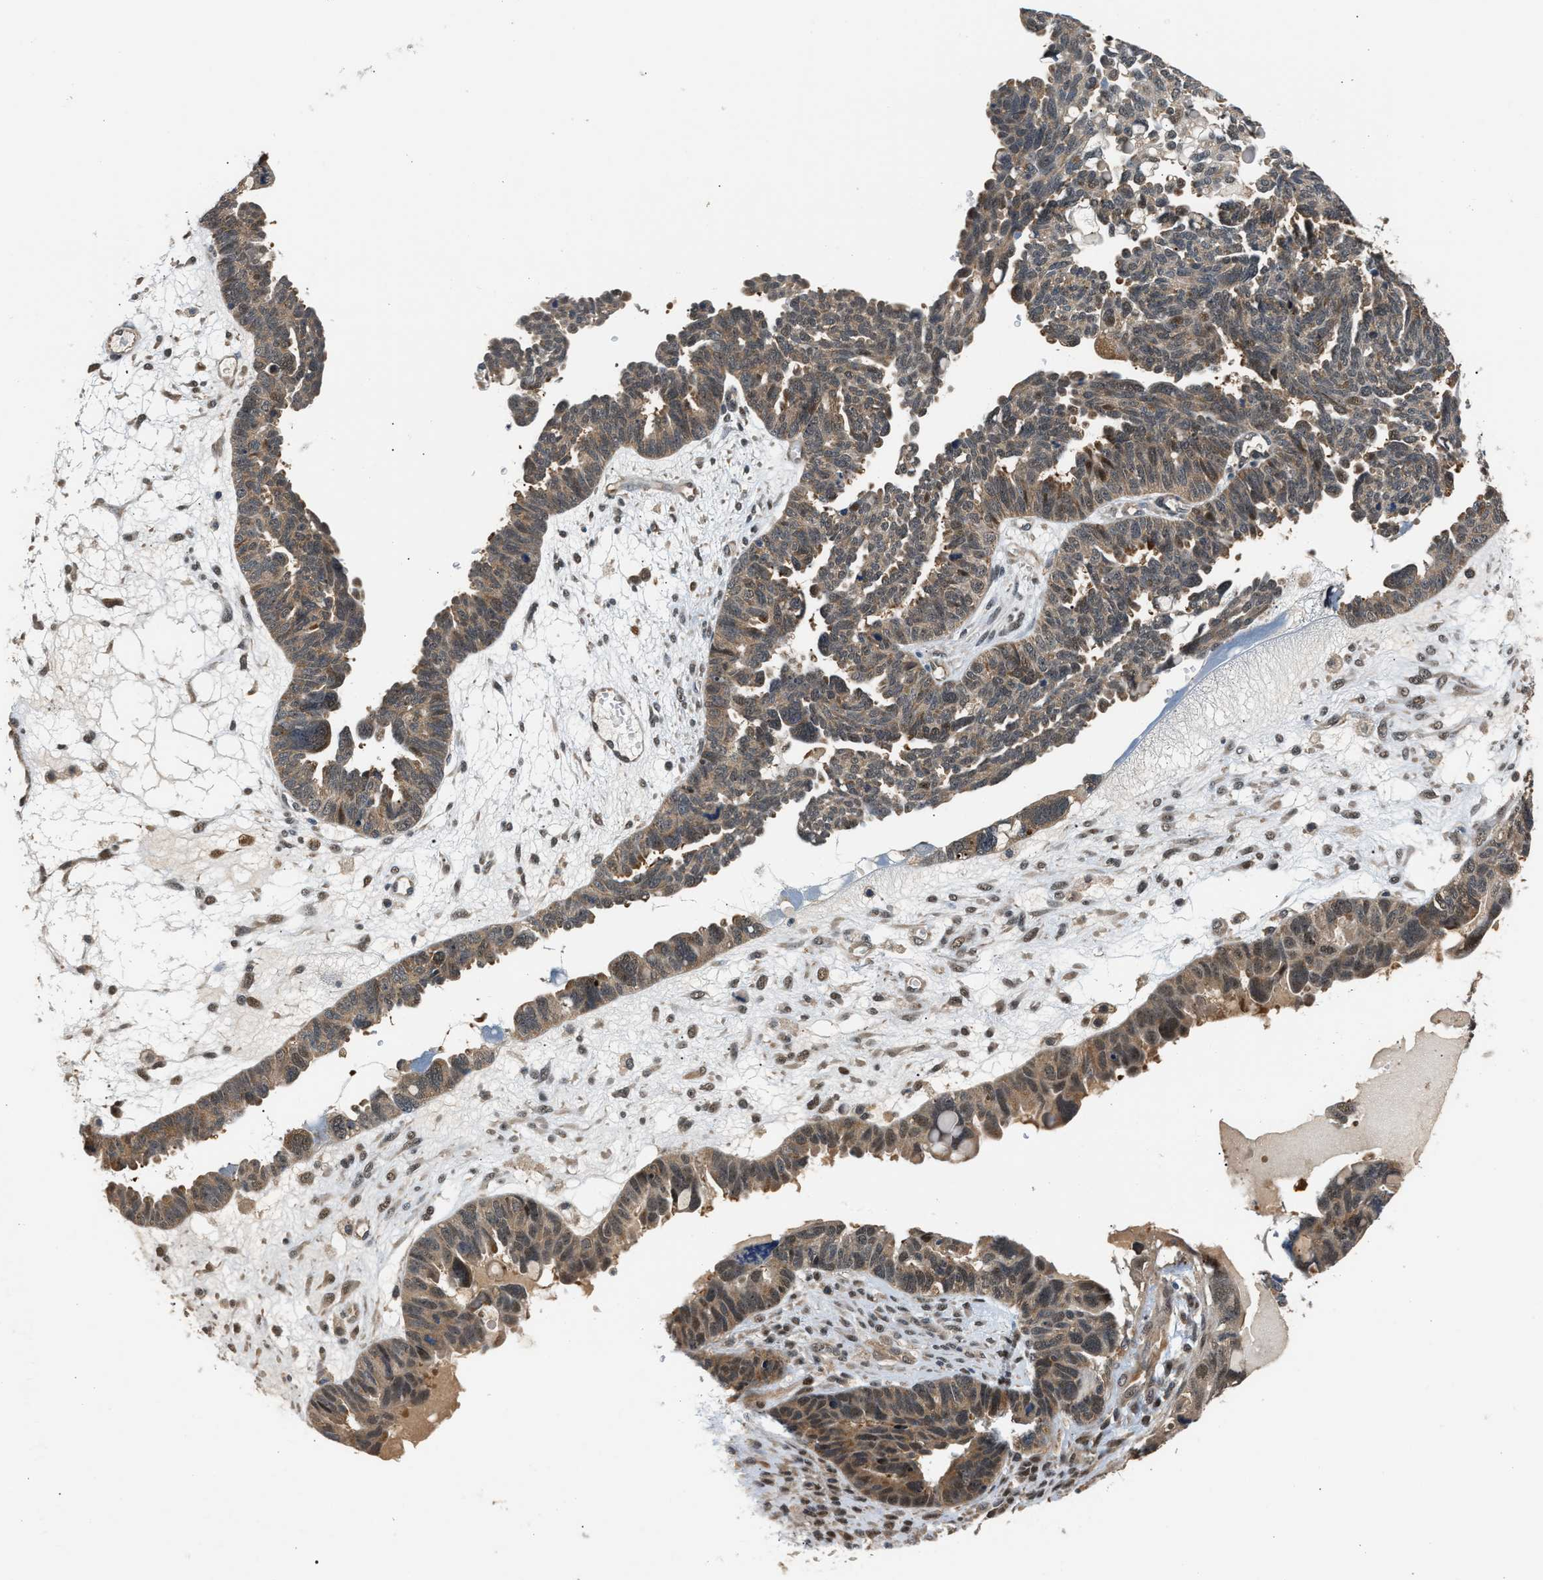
{"staining": {"intensity": "weak", "quantity": ">75%", "location": "cytoplasmic/membranous,nuclear"}, "tissue": "ovarian cancer", "cell_type": "Tumor cells", "image_type": "cancer", "snomed": [{"axis": "morphology", "description": "Cystadenocarcinoma, serous, NOS"}, {"axis": "topography", "description": "Ovary"}], "caption": "This is a histology image of immunohistochemistry staining of ovarian serous cystadenocarcinoma, which shows weak positivity in the cytoplasmic/membranous and nuclear of tumor cells.", "gene": "LARP6", "patient": {"sex": "female", "age": 79}}